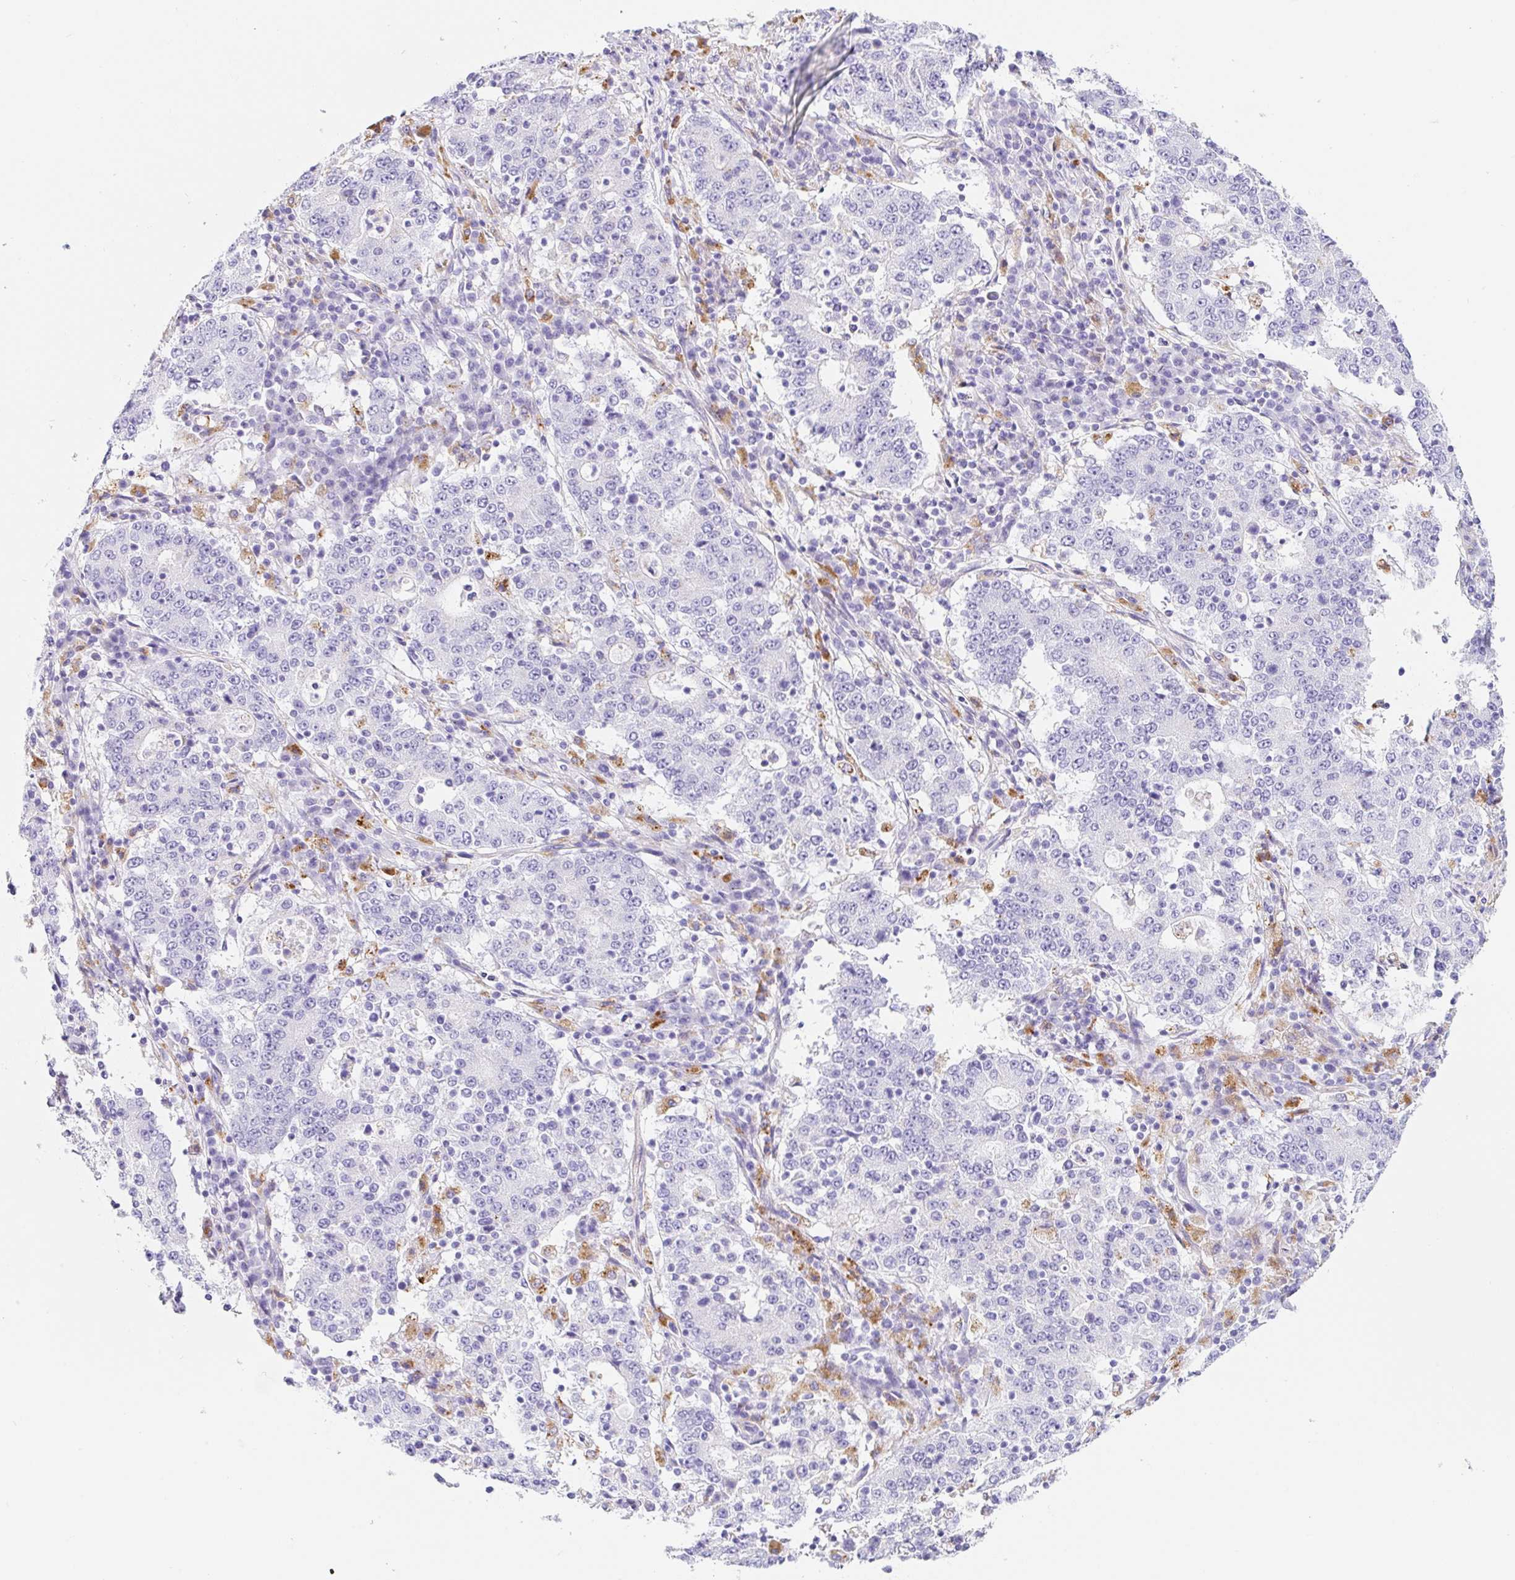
{"staining": {"intensity": "negative", "quantity": "none", "location": "none"}, "tissue": "stomach cancer", "cell_type": "Tumor cells", "image_type": "cancer", "snomed": [{"axis": "morphology", "description": "Adenocarcinoma, NOS"}, {"axis": "topography", "description": "Stomach"}], "caption": "IHC of human adenocarcinoma (stomach) displays no staining in tumor cells.", "gene": "DKK4", "patient": {"sex": "male", "age": 59}}